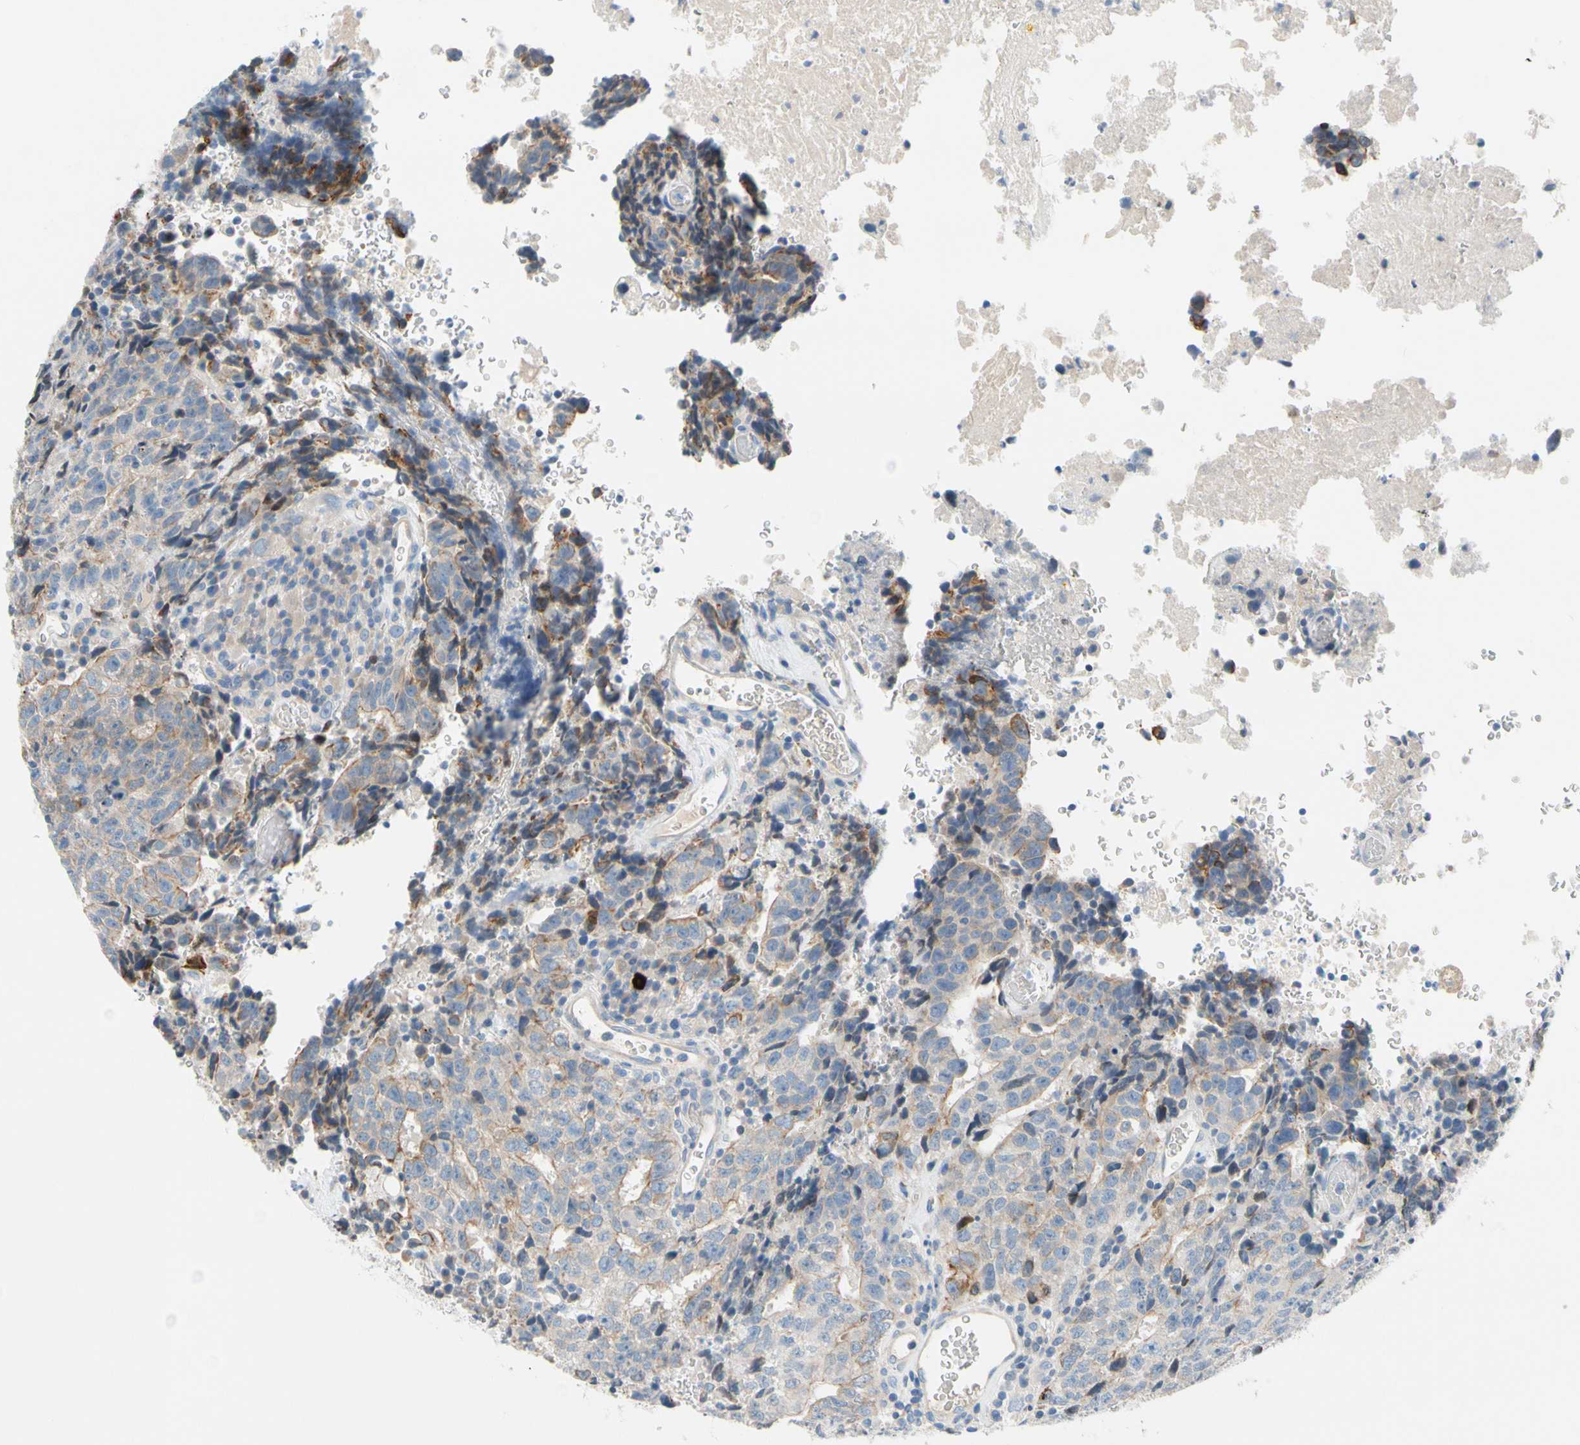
{"staining": {"intensity": "weak", "quantity": "<25%", "location": "cytoplasmic/membranous"}, "tissue": "testis cancer", "cell_type": "Tumor cells", "image_type": "cancer", "snomed": [{"axis": "morphology", "description": "Necrosis, NOS"}, {"axis": "morphology", "description": "Carcinoma, Embryonal, NOS"}, {"axis": "topography", "description": "Testis"}], "caption": "This is a image of immunohistochemistry staining of testis cancer (embryonal carcinoma), which shows no positivity in tumor cells.", "gene": "ZNF132", "patient": {"sex": "male", "age": 19}}